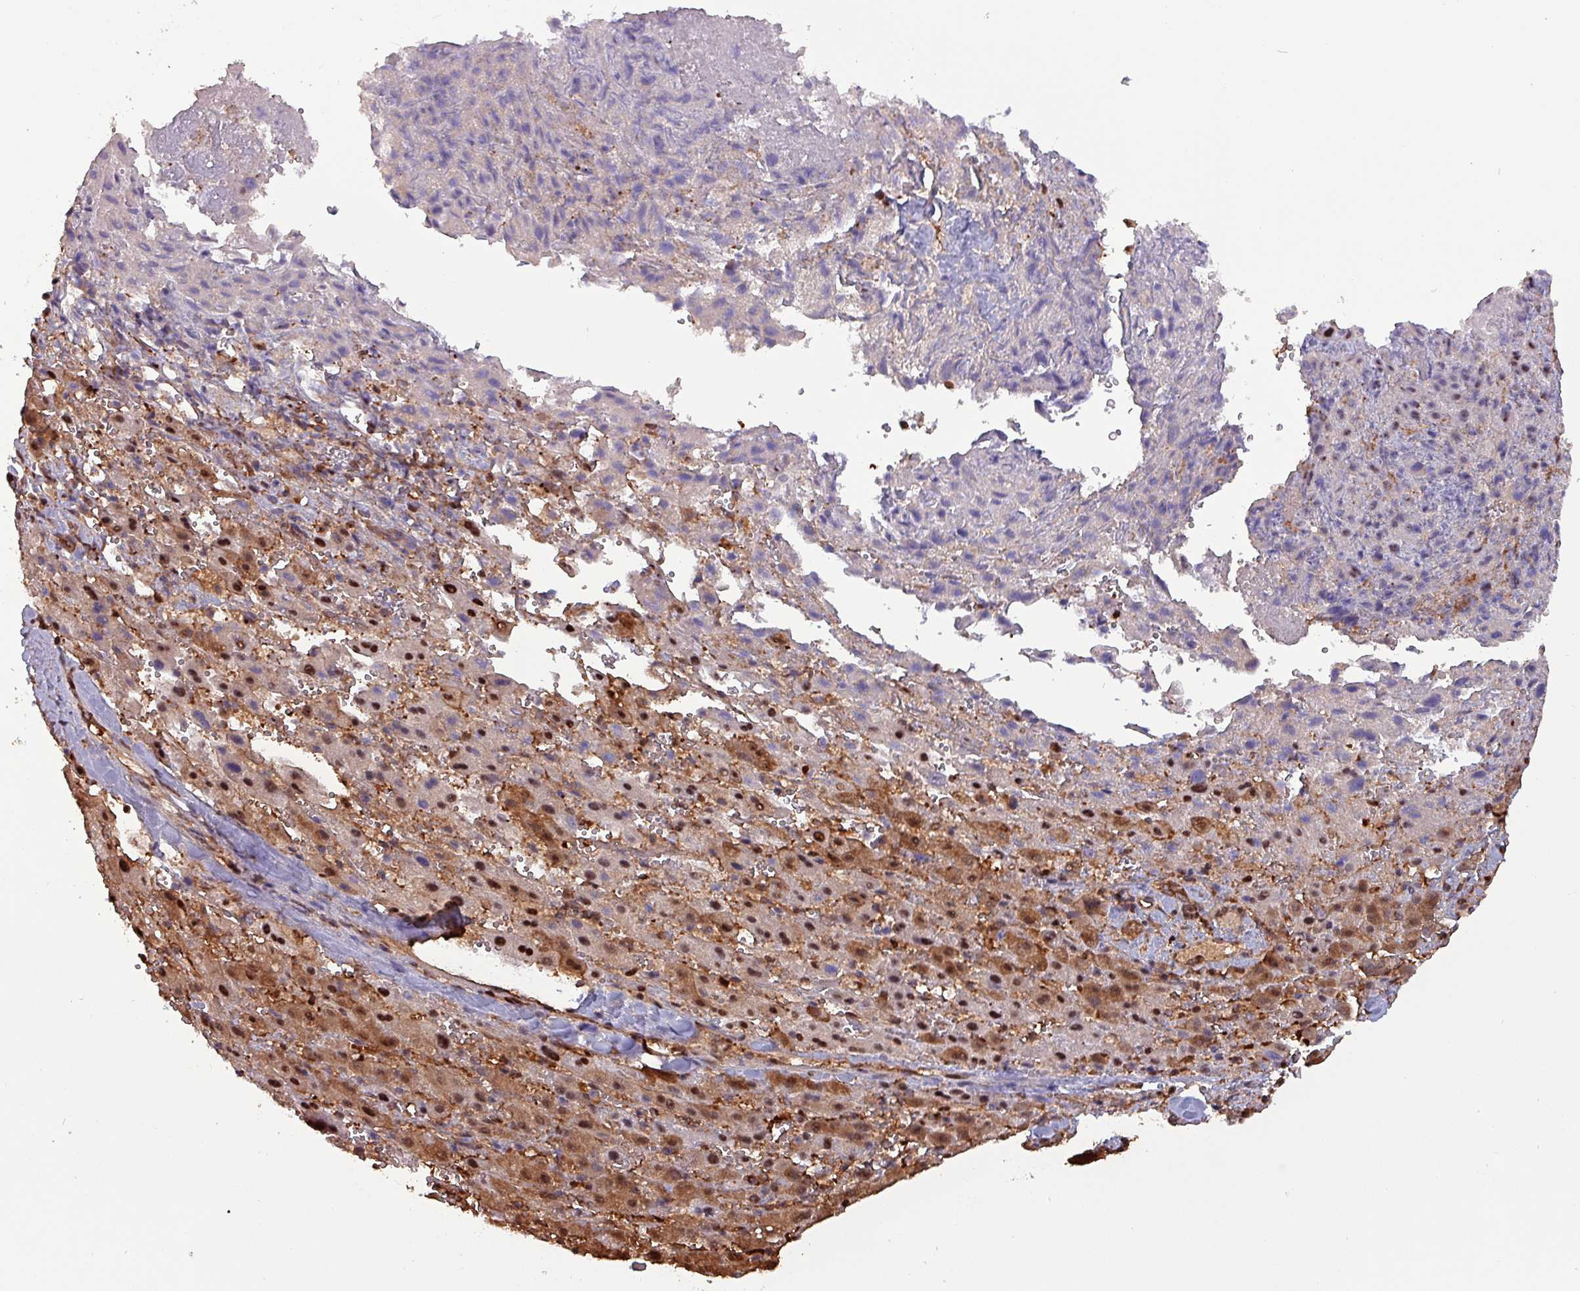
{"staining": {"intensity": "strong", "quantity": ">75%", "location": "cytoplasmic/membranous,nuclear"}, "tissue": "liver cancer", "cell_type": "Tumor cells", "image_type": "cancer", "snomed": [{"axis": "morphology", "description": "Carcinoma, Hepatocellular, NOS"}, {"axis": "topography", "description": "Liver"}], "caption": "Immunohistochemical staining of liver hepatocellular carcinoma shows high levels of strong cytoplasmic/membranous and nuclear staining in about >75% of tumor cells.", "gene": "PSMB8", "patient": {"sex": "female", "age": 58}}